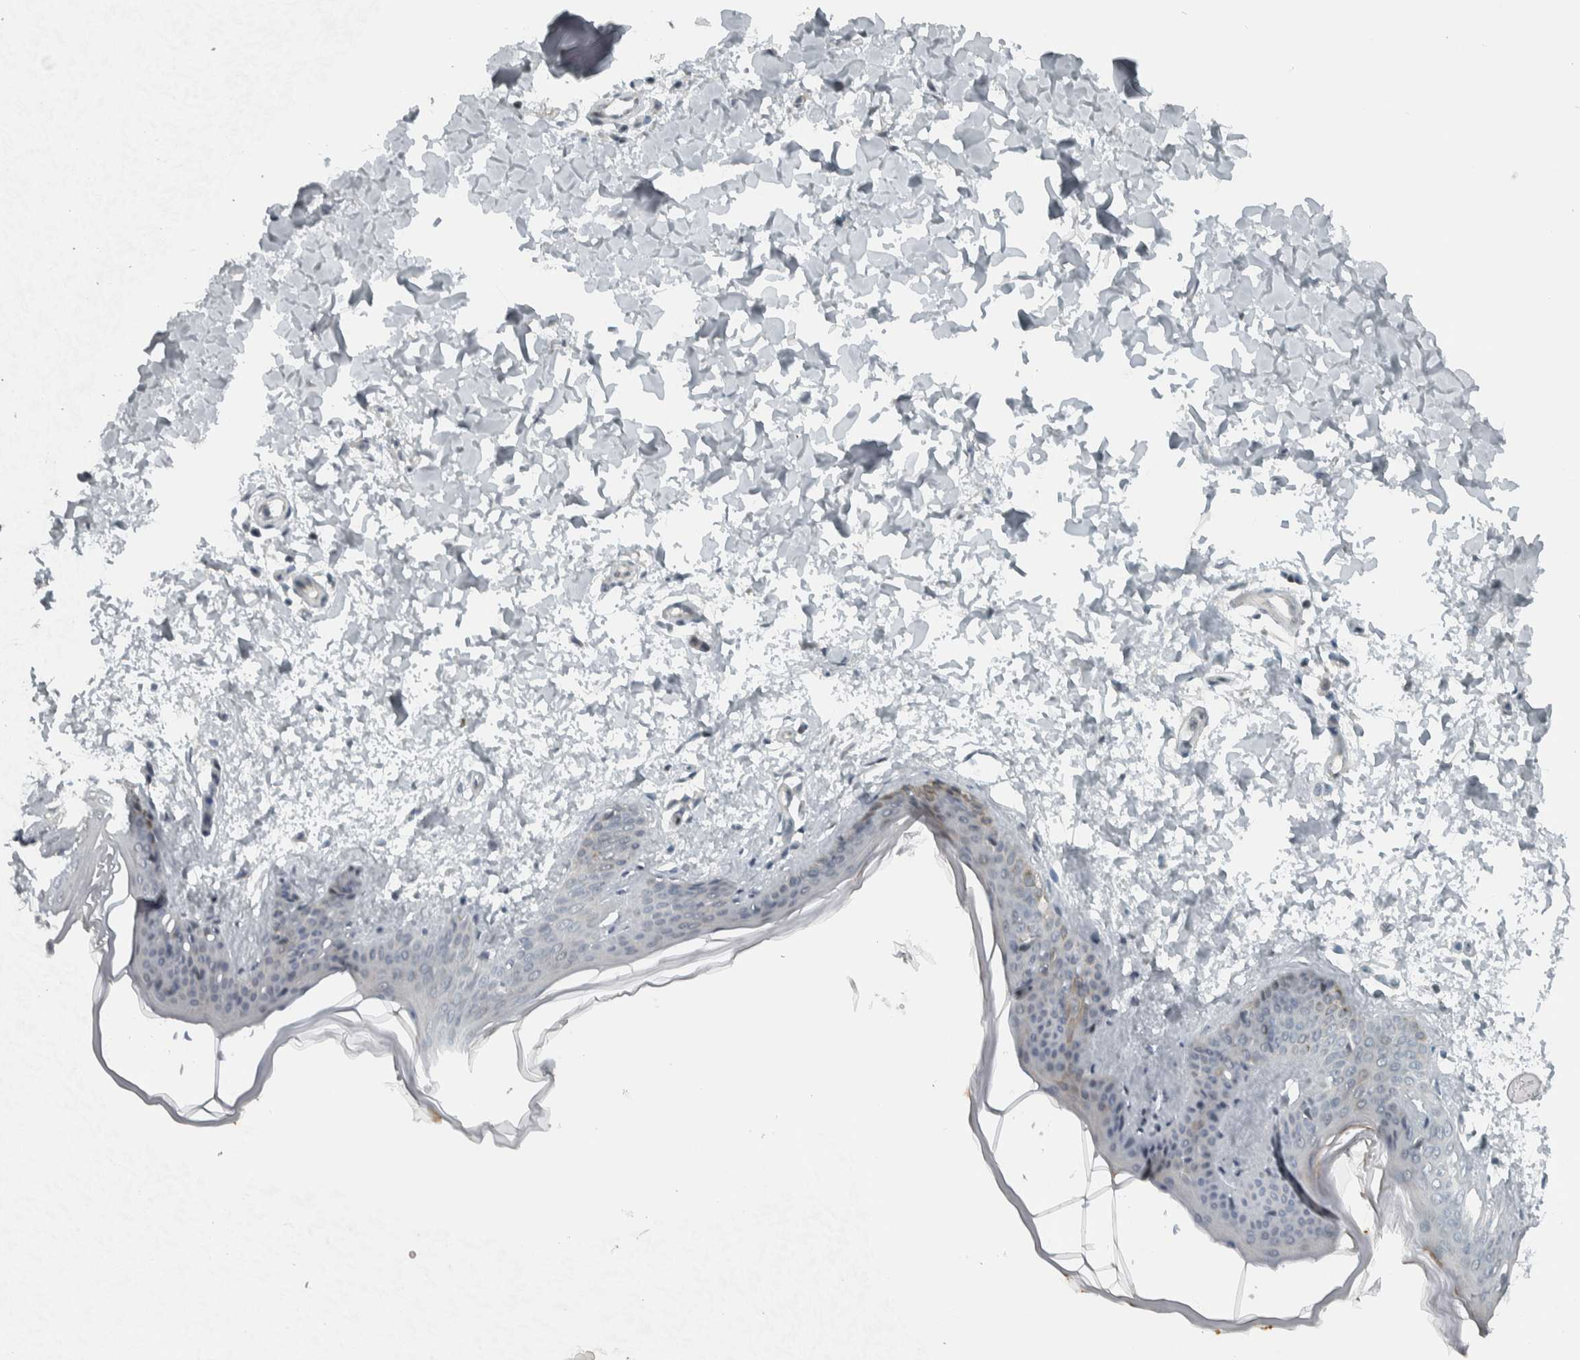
{"staining": {"intensity": "weak", "quantity": "25%-75%", "location": "cytoplasmic/membranous"}, "tissue": "skin", "cell_type": "Fibroblasts", "image_type": "normal", "snomed": [{"axis": "morphology", "description": "Normal tissue, NOS"}, {"axis": "topography", "description": "Skin"}], "caption": "Normal skin was stained to show a protein in brown. There is low levels of weak cytoplasmic/membranous staining in about 25%-75% of fibroblasts.", "gene": "NAPG", "patient": {"sex": "female", "age": 17}}